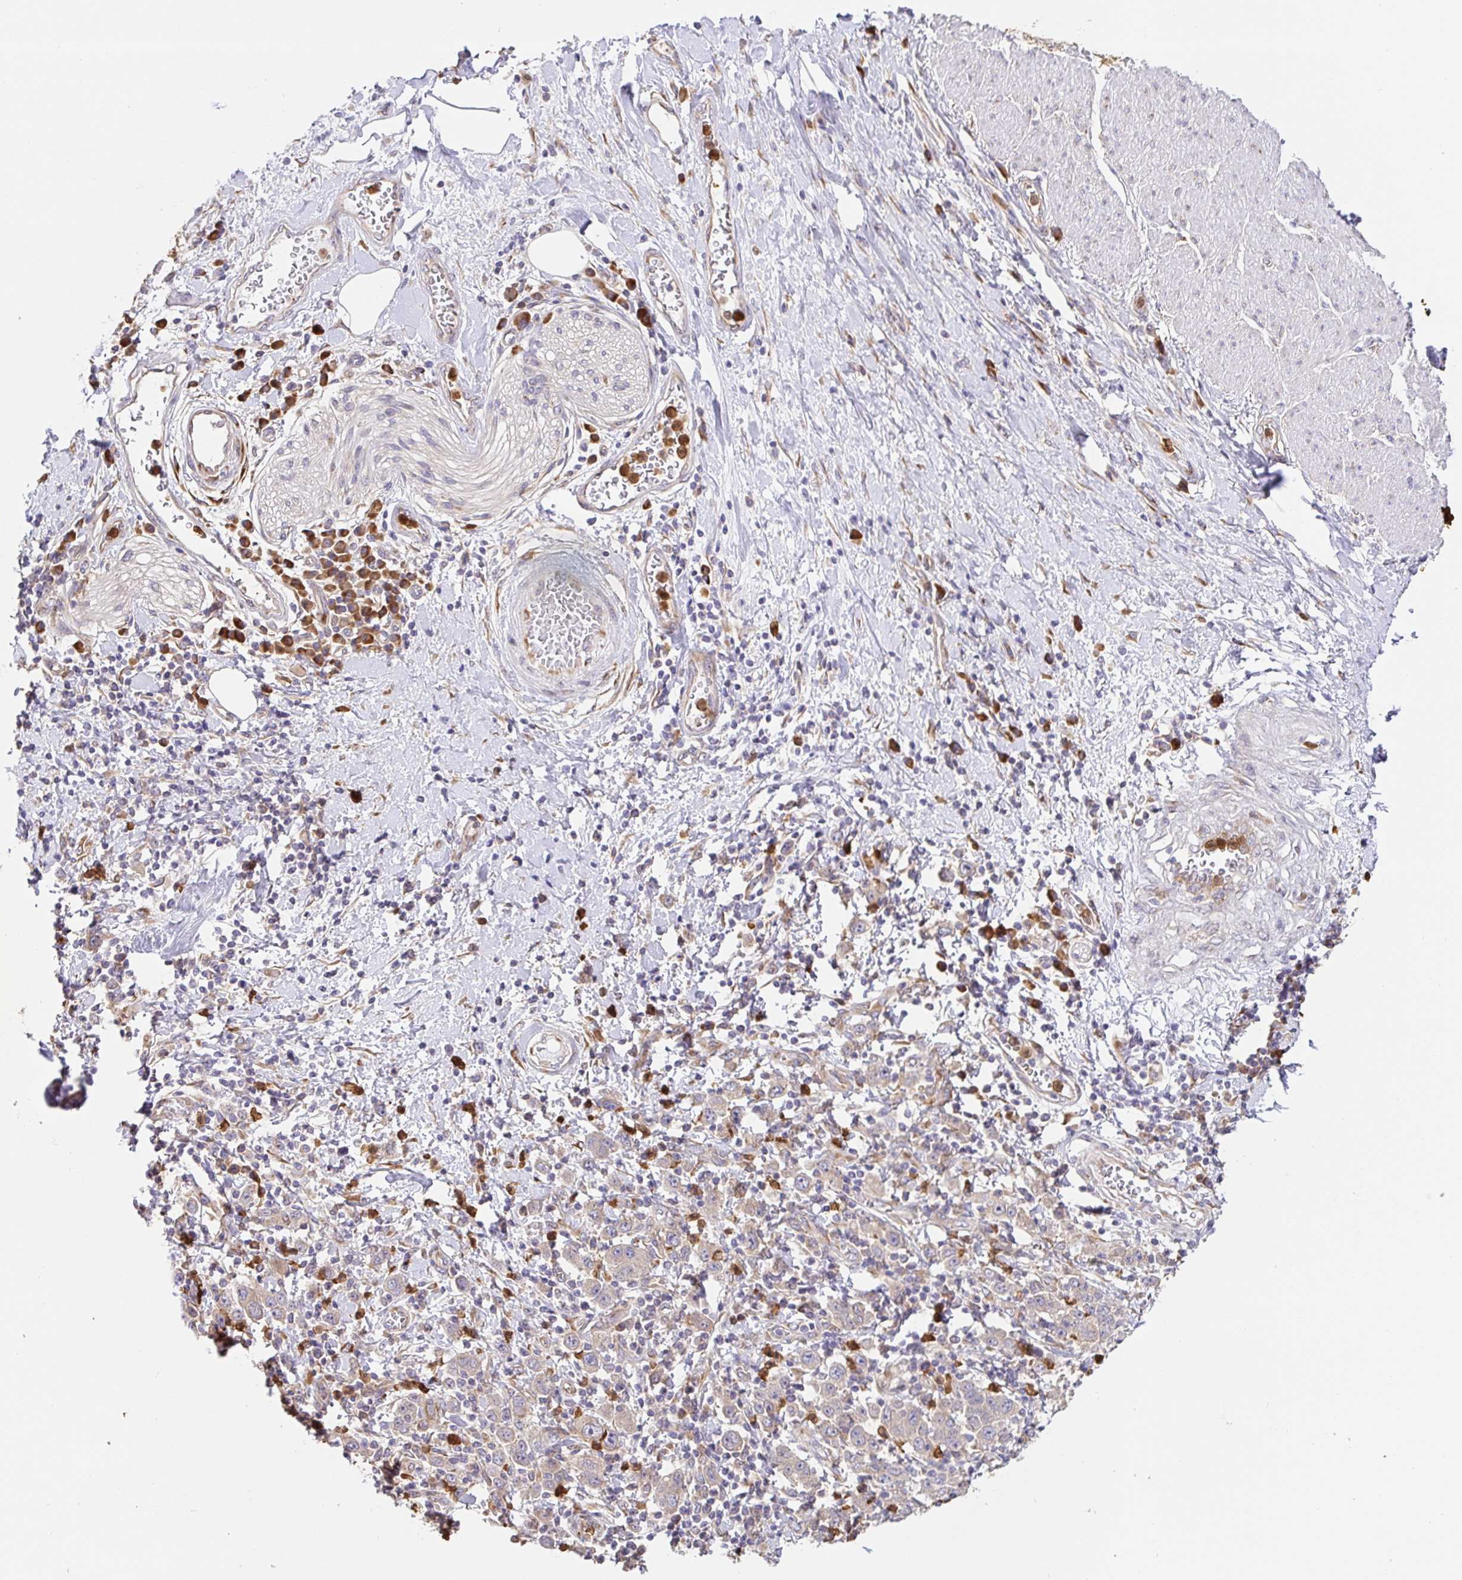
{"staining": {"intensity": "negative", "quantity": "none", "location": "none"}, "tissue": "stomach cancer", "cell_type": "Tumor cells", "image_type": "cancer", "snomed": [{"axis": "morphology", "description": "Normal tissue, NOS"}, {"axis": "morphology", "description": "Adenocarcinoma, NOS"}, {"axis": "topography", "description": "Stomach, upper"}, {"axis": "topography", "description": "Stomach"}], "caption": "Histopathology image shows no significant protein positivity in tumor cells of stomach cancer (adenocarcinoma).", "gene": "PDPK1", "patient": {"sex": "male", "age": 59}}